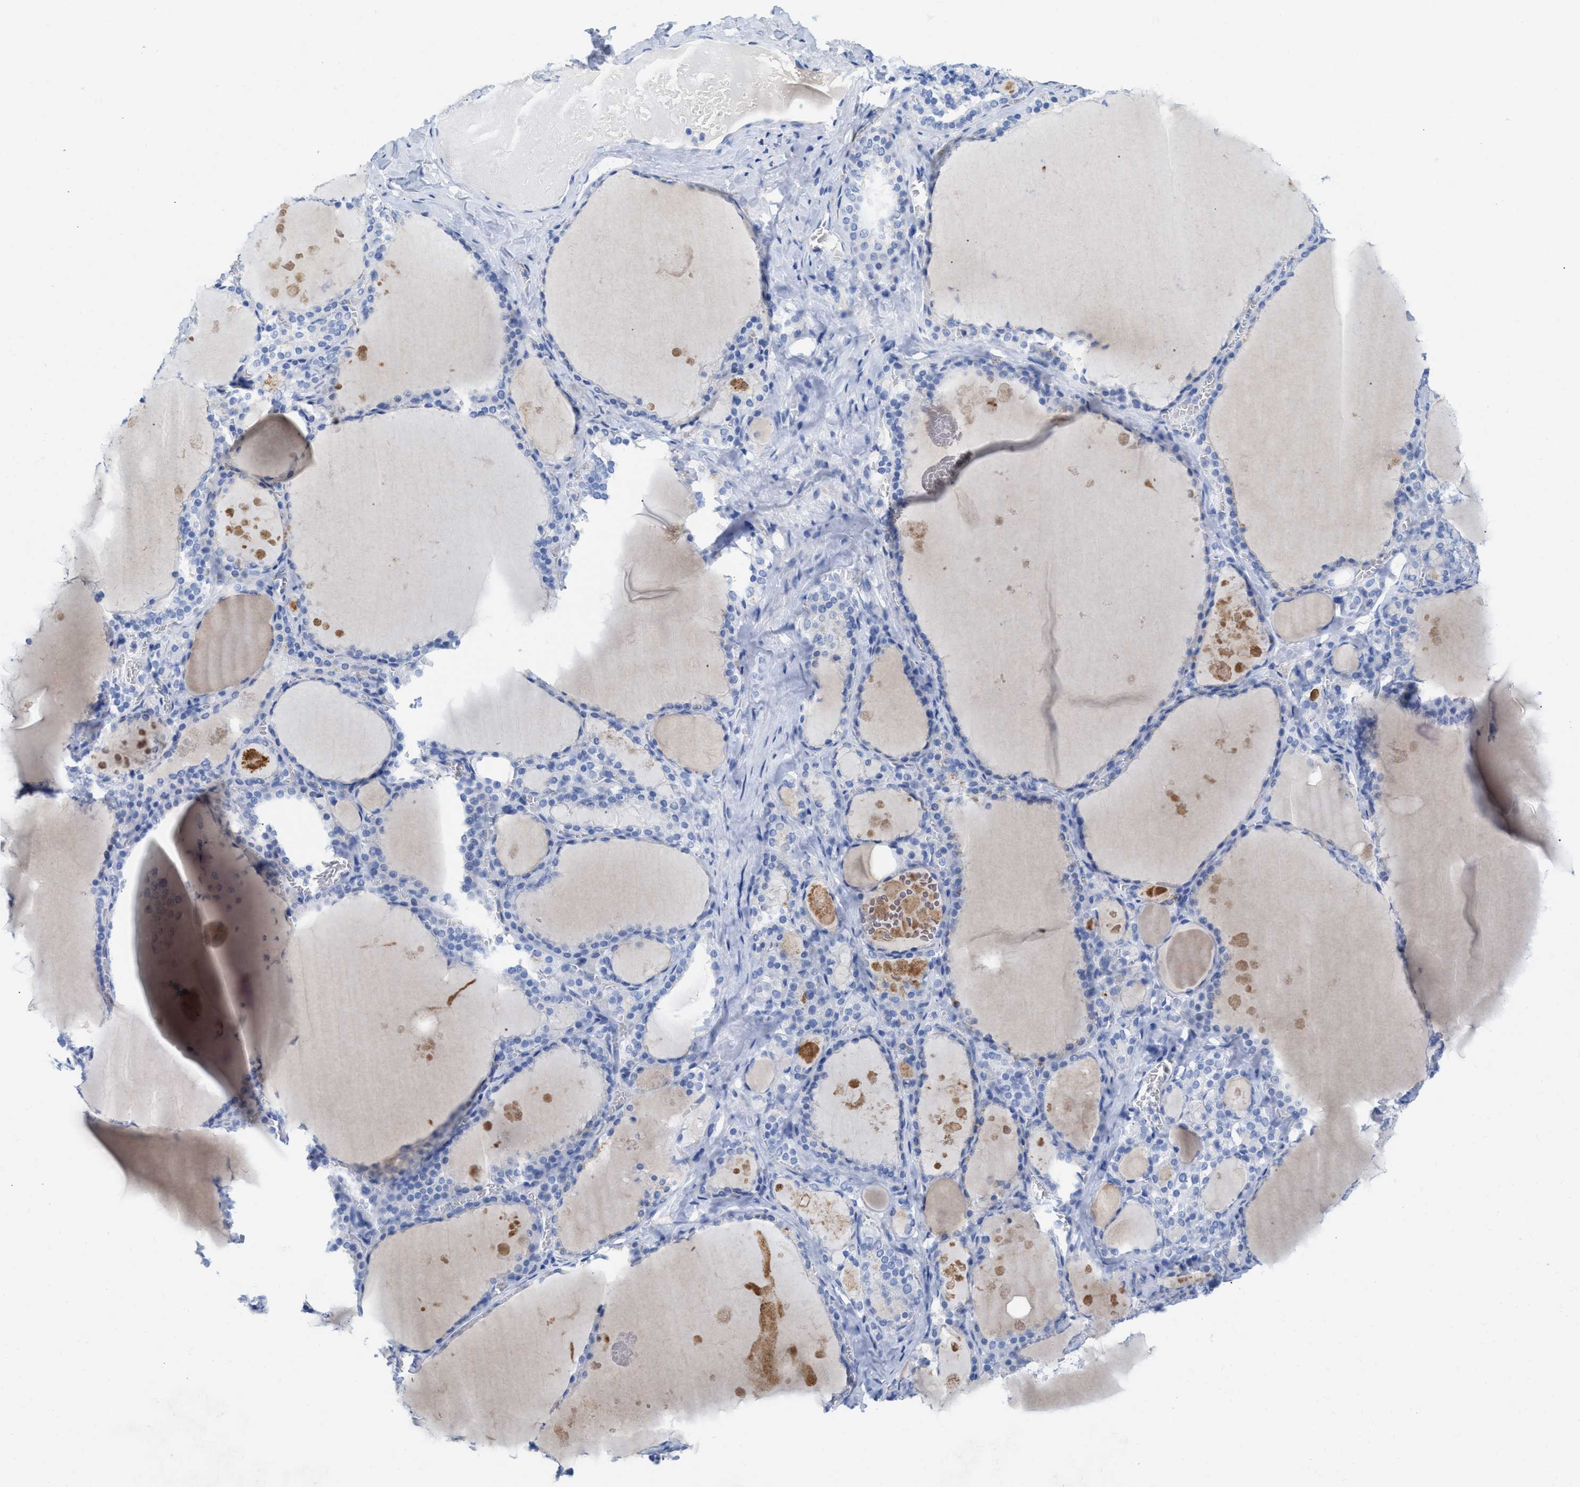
{"staining": {"intensity": "negative", "quantity": "none", "location": "none"}, "tissue": "thyroid gland", "cell_type": "Glandular cells", "image_type": "normal", "snomed": [{"axis": "morphology", "description": "Normal tissue, NOS"}, {"axis": "topography", "description": "Thyroid gland"}], "caption": "Immunohistochemistry (IHC) histopathology image of benign thyroid gland: thyroid gland stained with DAB (3,3'-diaminobenzidine) exhibits no significant protein expression in glandular cells. (Brightfield microscopy of DAB (3,3'-diaminobenzidine) immunohistochemistry (IHC) at high magnification).", "gene": "ANKFN1", "patient": {"sex": "male", "age": 56}}